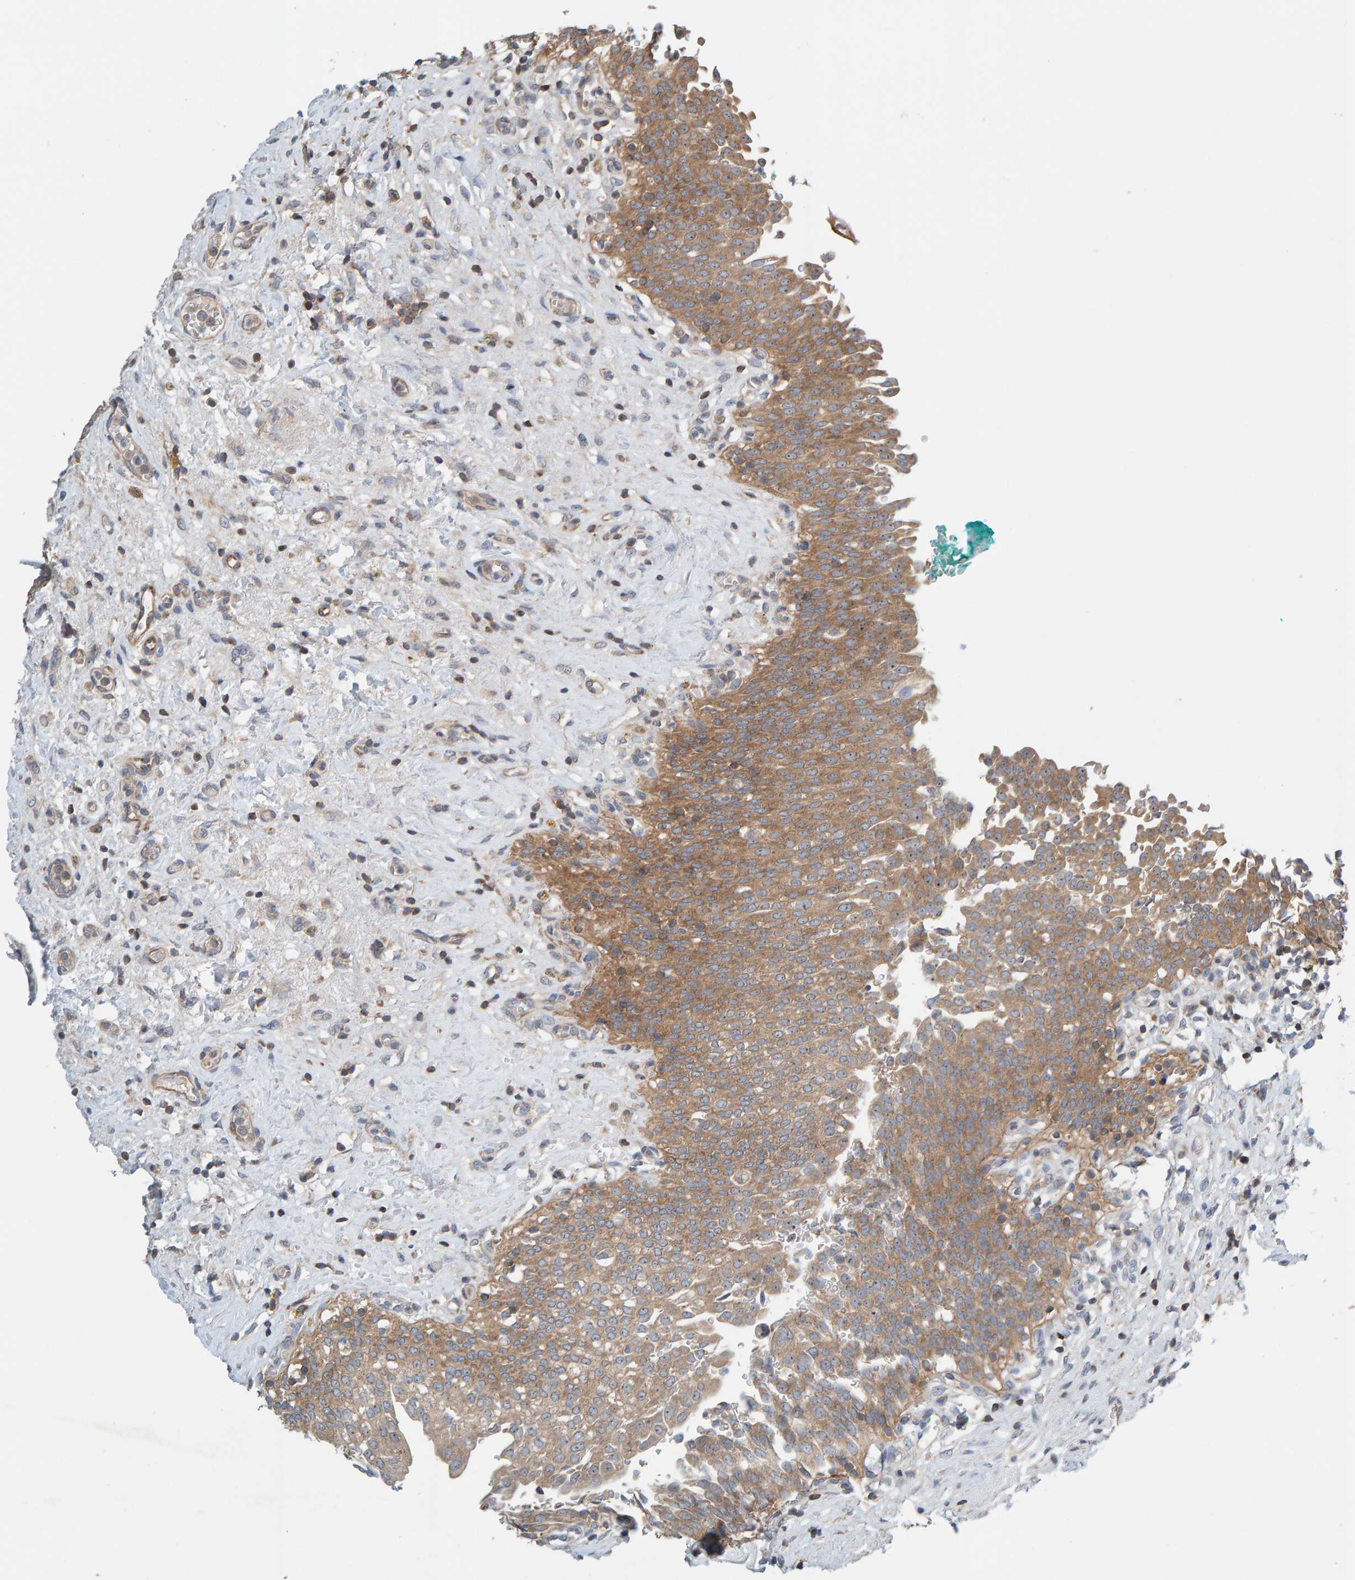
{"staining": {"intensity": "moderate", "quantity": ">75%", "location": "cytoplasmic/membranous"}, "tissue": "urinary bladder", "cell_type": "Urothelial cells", "image_type": "normal", "snomed": [{"axis": "morphology", "description": "Urothelial carcinoma, High grade"}, {"axis": "topography", "description": "Urinary bladder"}], "caption": "Urinary bladder stained with immunohistochemistry (IHC) displays moderate cytoplasmic/membranous expression in about >75% of urothelial cells. The protein of interest is shown in brown color, while the nuclei are stained blue.", "gene": "CCM2", "patient": {"sex": "male", "age": 46}}